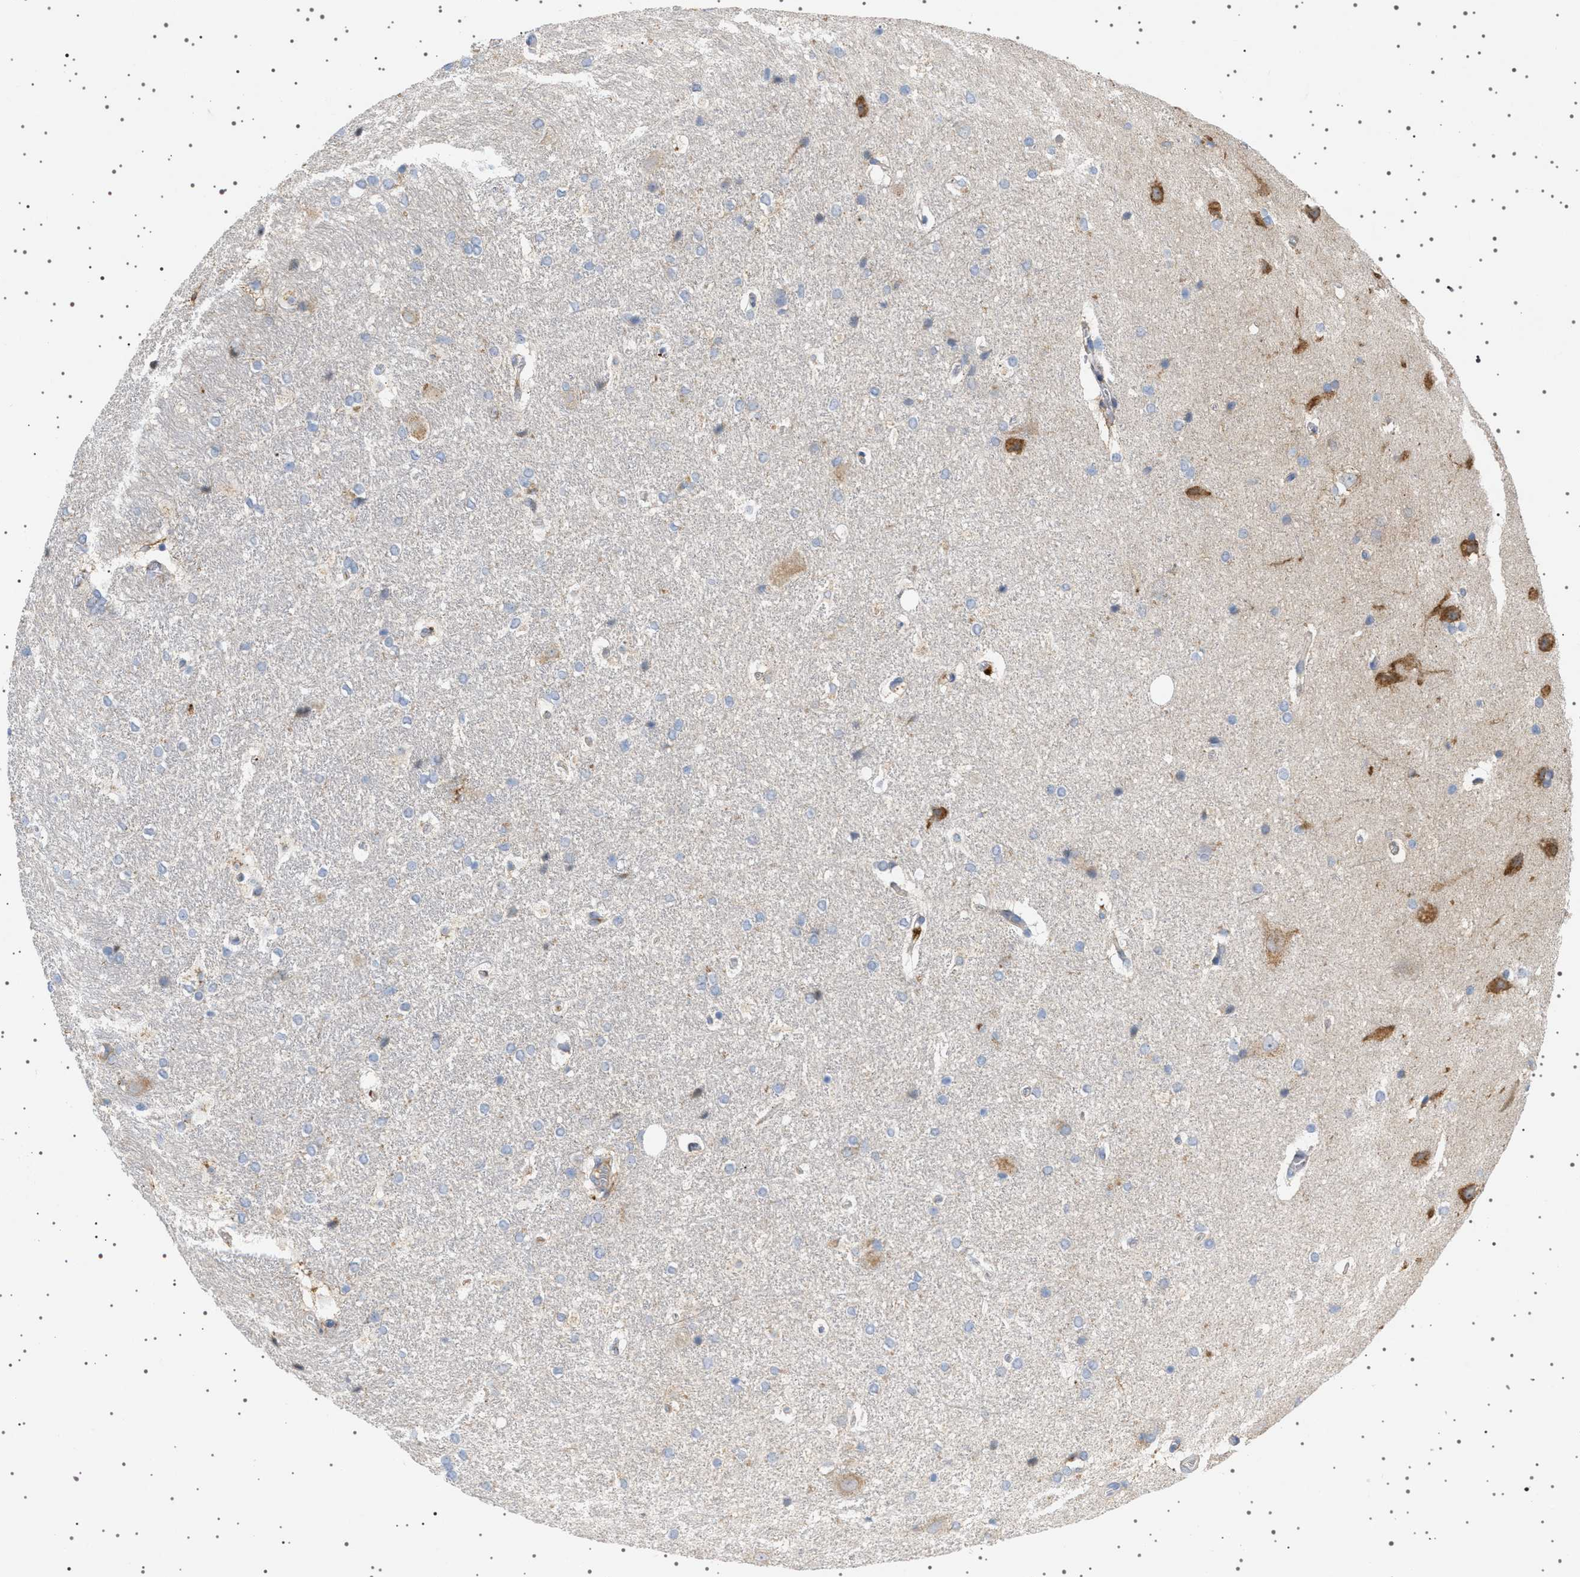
{"staining": {"intensity": "negative", "quantity": "none", "location": "none"}, "tissue": "hippocampus", "cell_type": "Glial cells", "image_type": "normal", "snomed": [{"axis": "morphology", "description": "Normal tissue, NOS"}, {"axis": "topography", "description": "Hippocampus"}], "caption": "Protein analysis of normal hippocampus demonstrates no significant staining in glial cells. (DAB immunohistochemistry with hematoxylin counter stain).", "gene": "ADCY10", "patient": {"sex": "female", "age": 19}}